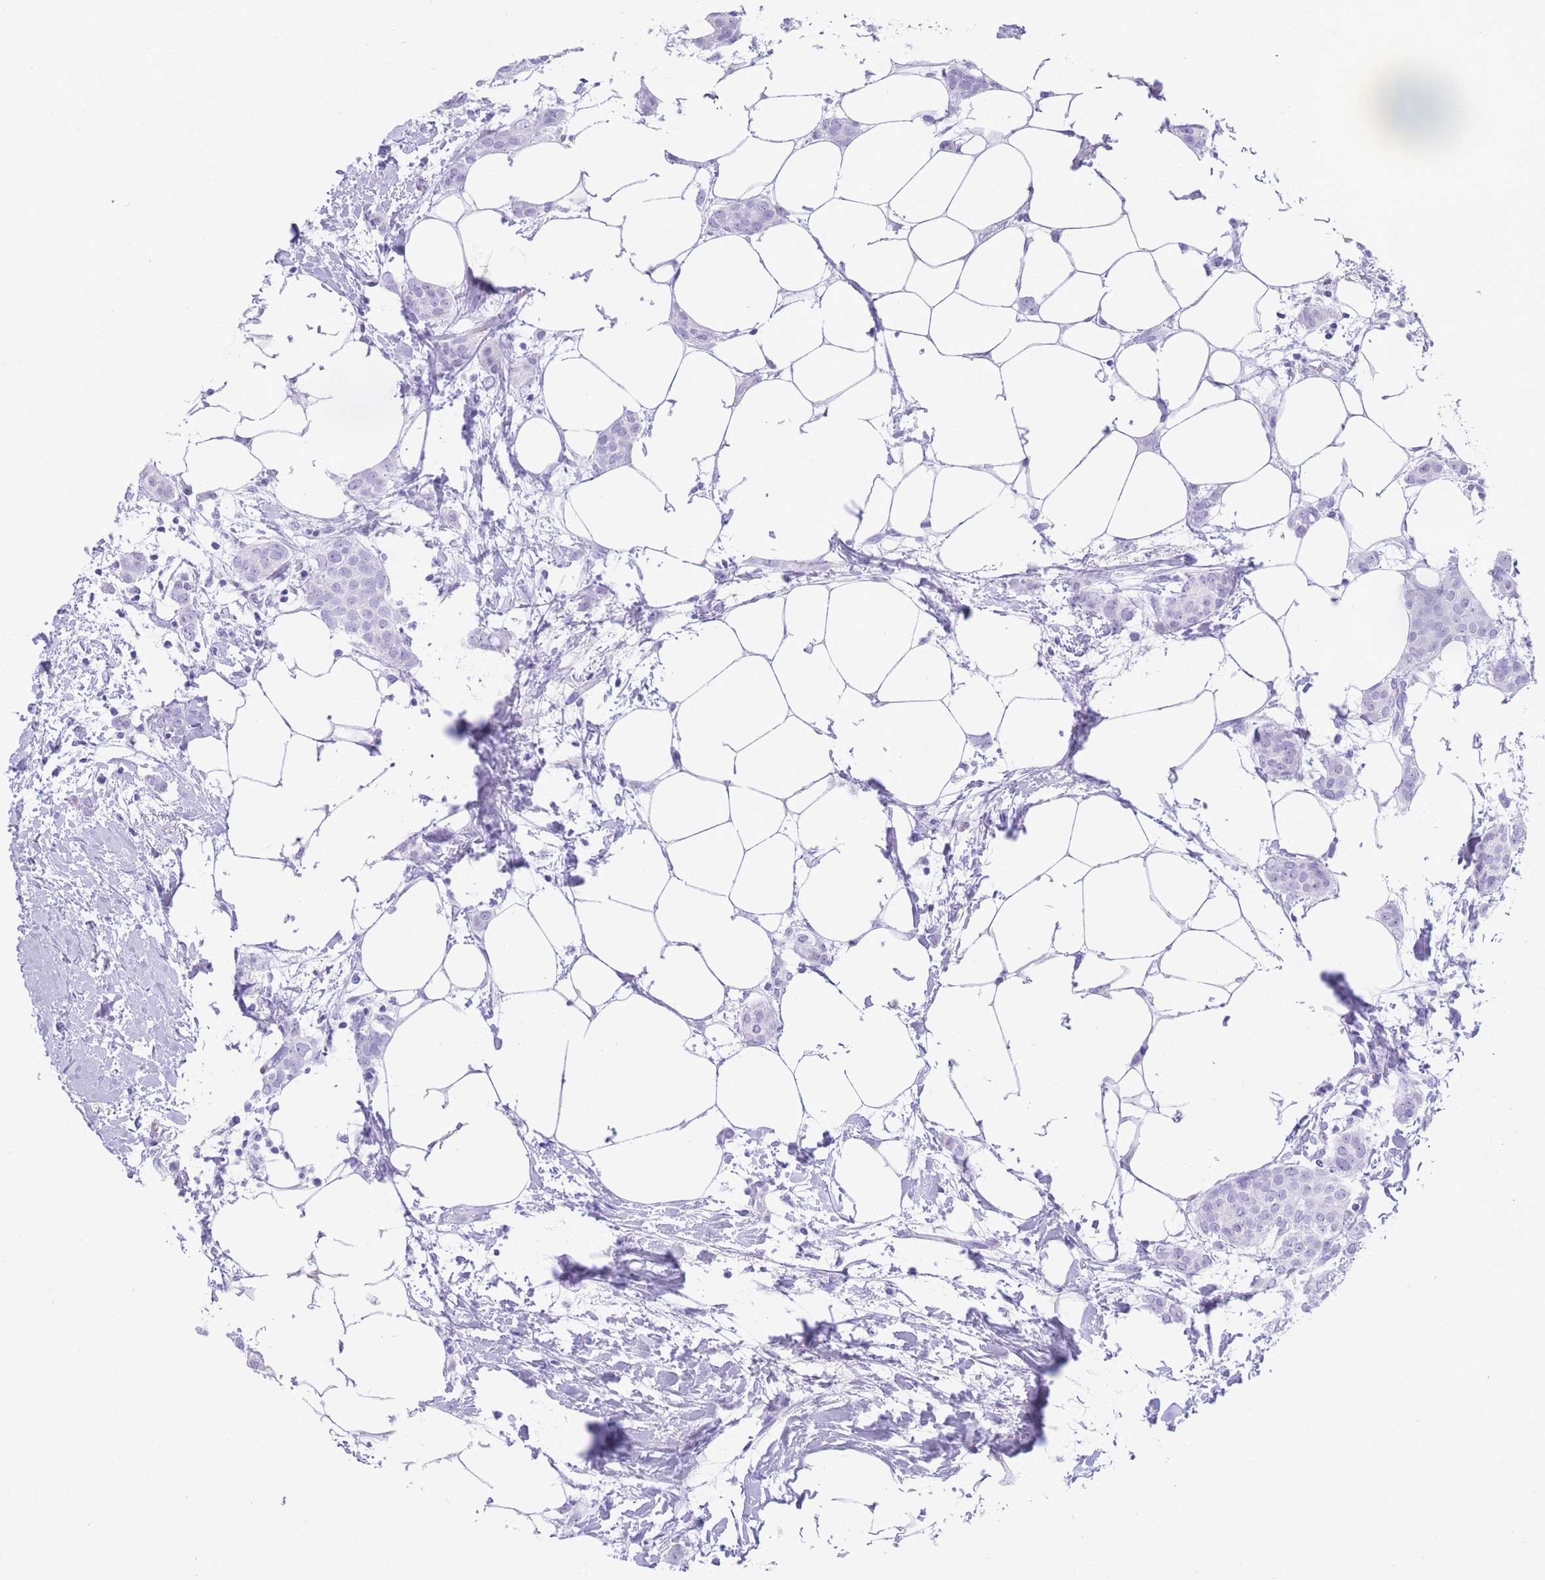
{"staining": {"intensity": "negative", "quantity": "none", "location": "none"}, "tissue": "breast cancer", "cell_type": "Tumor cells", "image_type": "cancer", "snomed": [{"axis": "morphology", "description": "Duct carcinoma"}, {"axis": "topography", "description": "Breast"}], "caption": "Tumor cells show no significant protein positivity in breast cancer (invasive ductal carcinoma).", "gene": "ELOA2", "patient": {"sex": "female", "age": 72}}